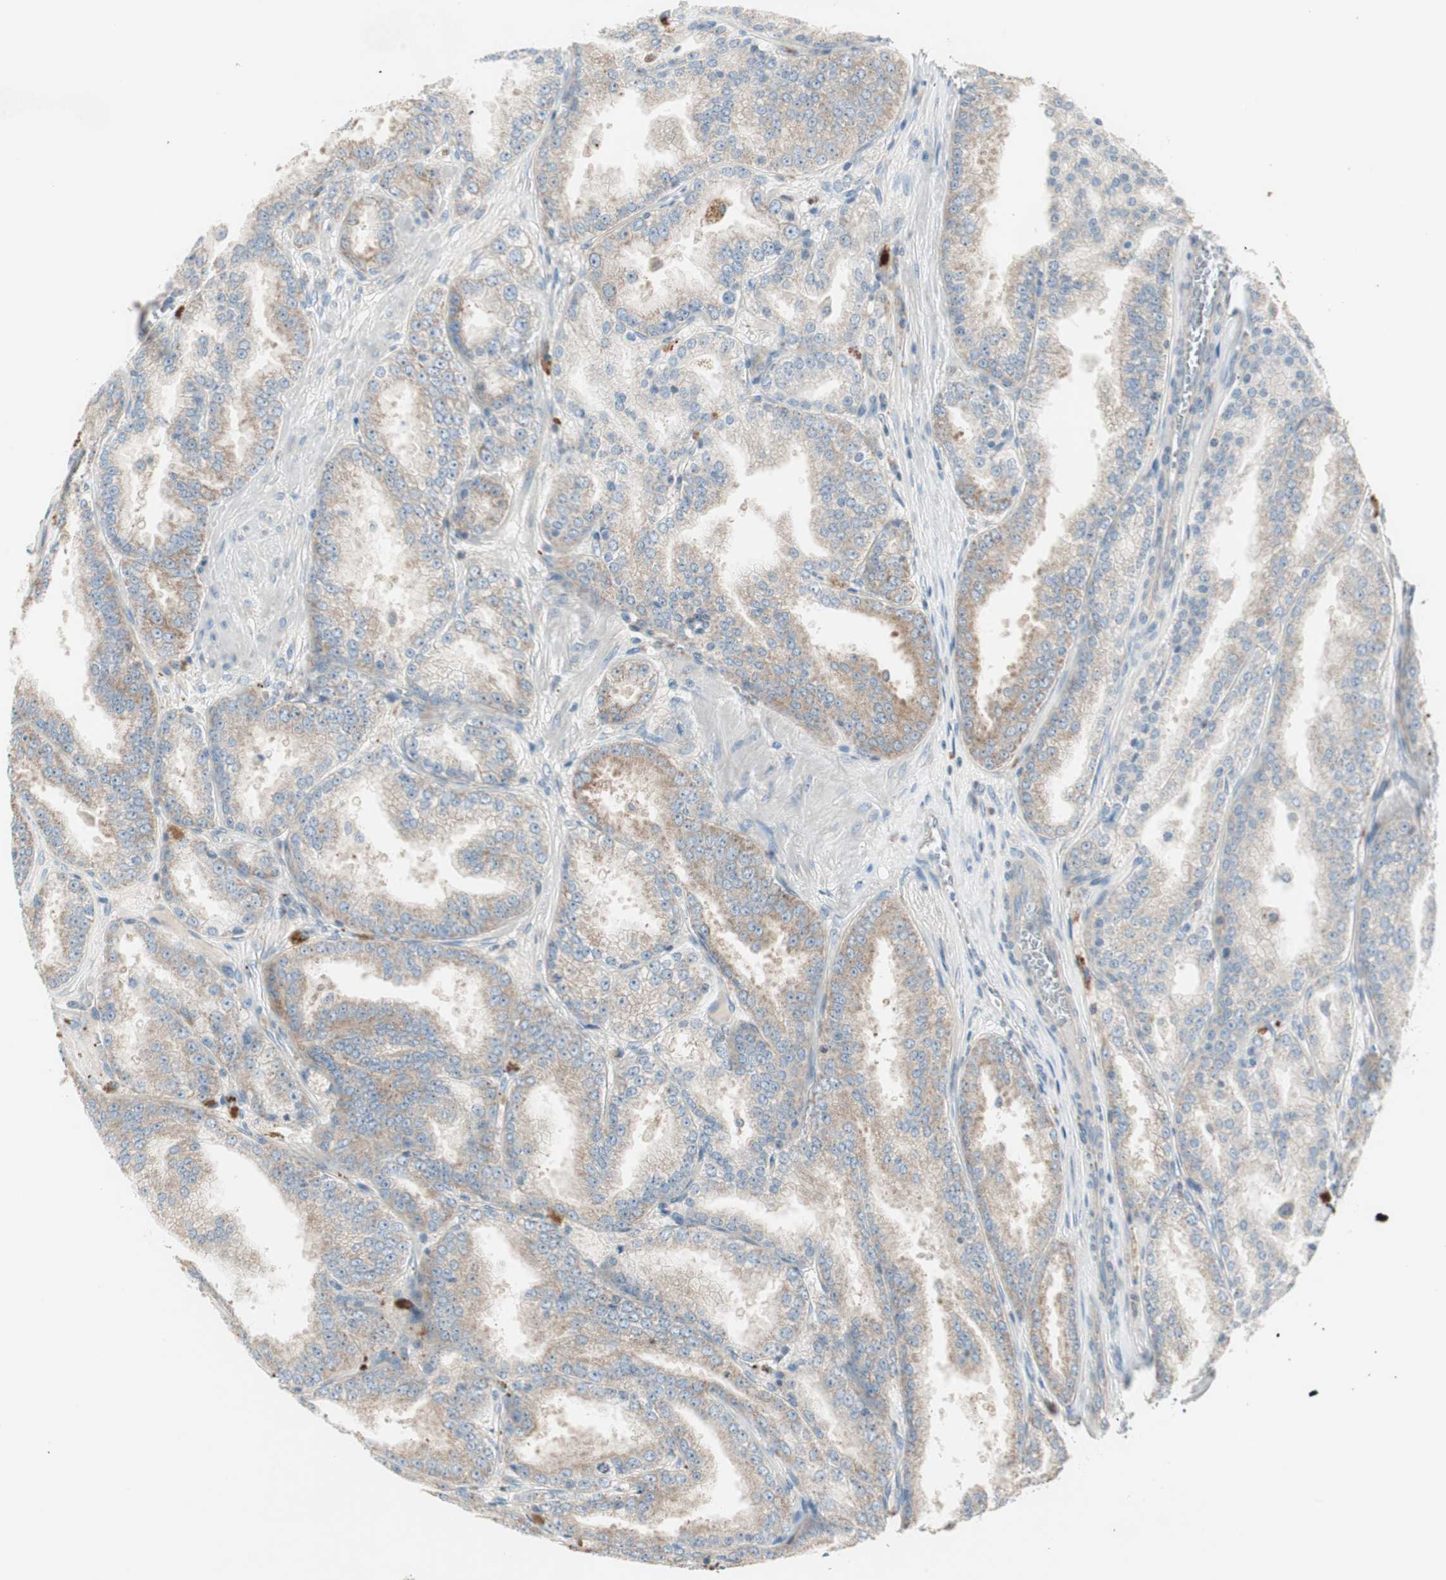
{"staining": {"intensity": "moderate", "quantity": ">75%", "location": "cytoplasmic/membranous"}, "tissue": "prostate cancer", "cell_type": "Tumor cells", "image_type": "cancer", "snomed": [{"axis": "morphology", "description": "Adenocarcinoma, High grade"}, {"axis": "topography", "description": "Prostate"}], "caption": "This is an image of immunohistochemistry (IHC) staining of high-grade adenocarcinoma (prostate), which shows moderate expression in the cytoplasmic/membranous of tumor cells.", "gene": "RPL23", "patient": {"sex": "male", "age": 61}}